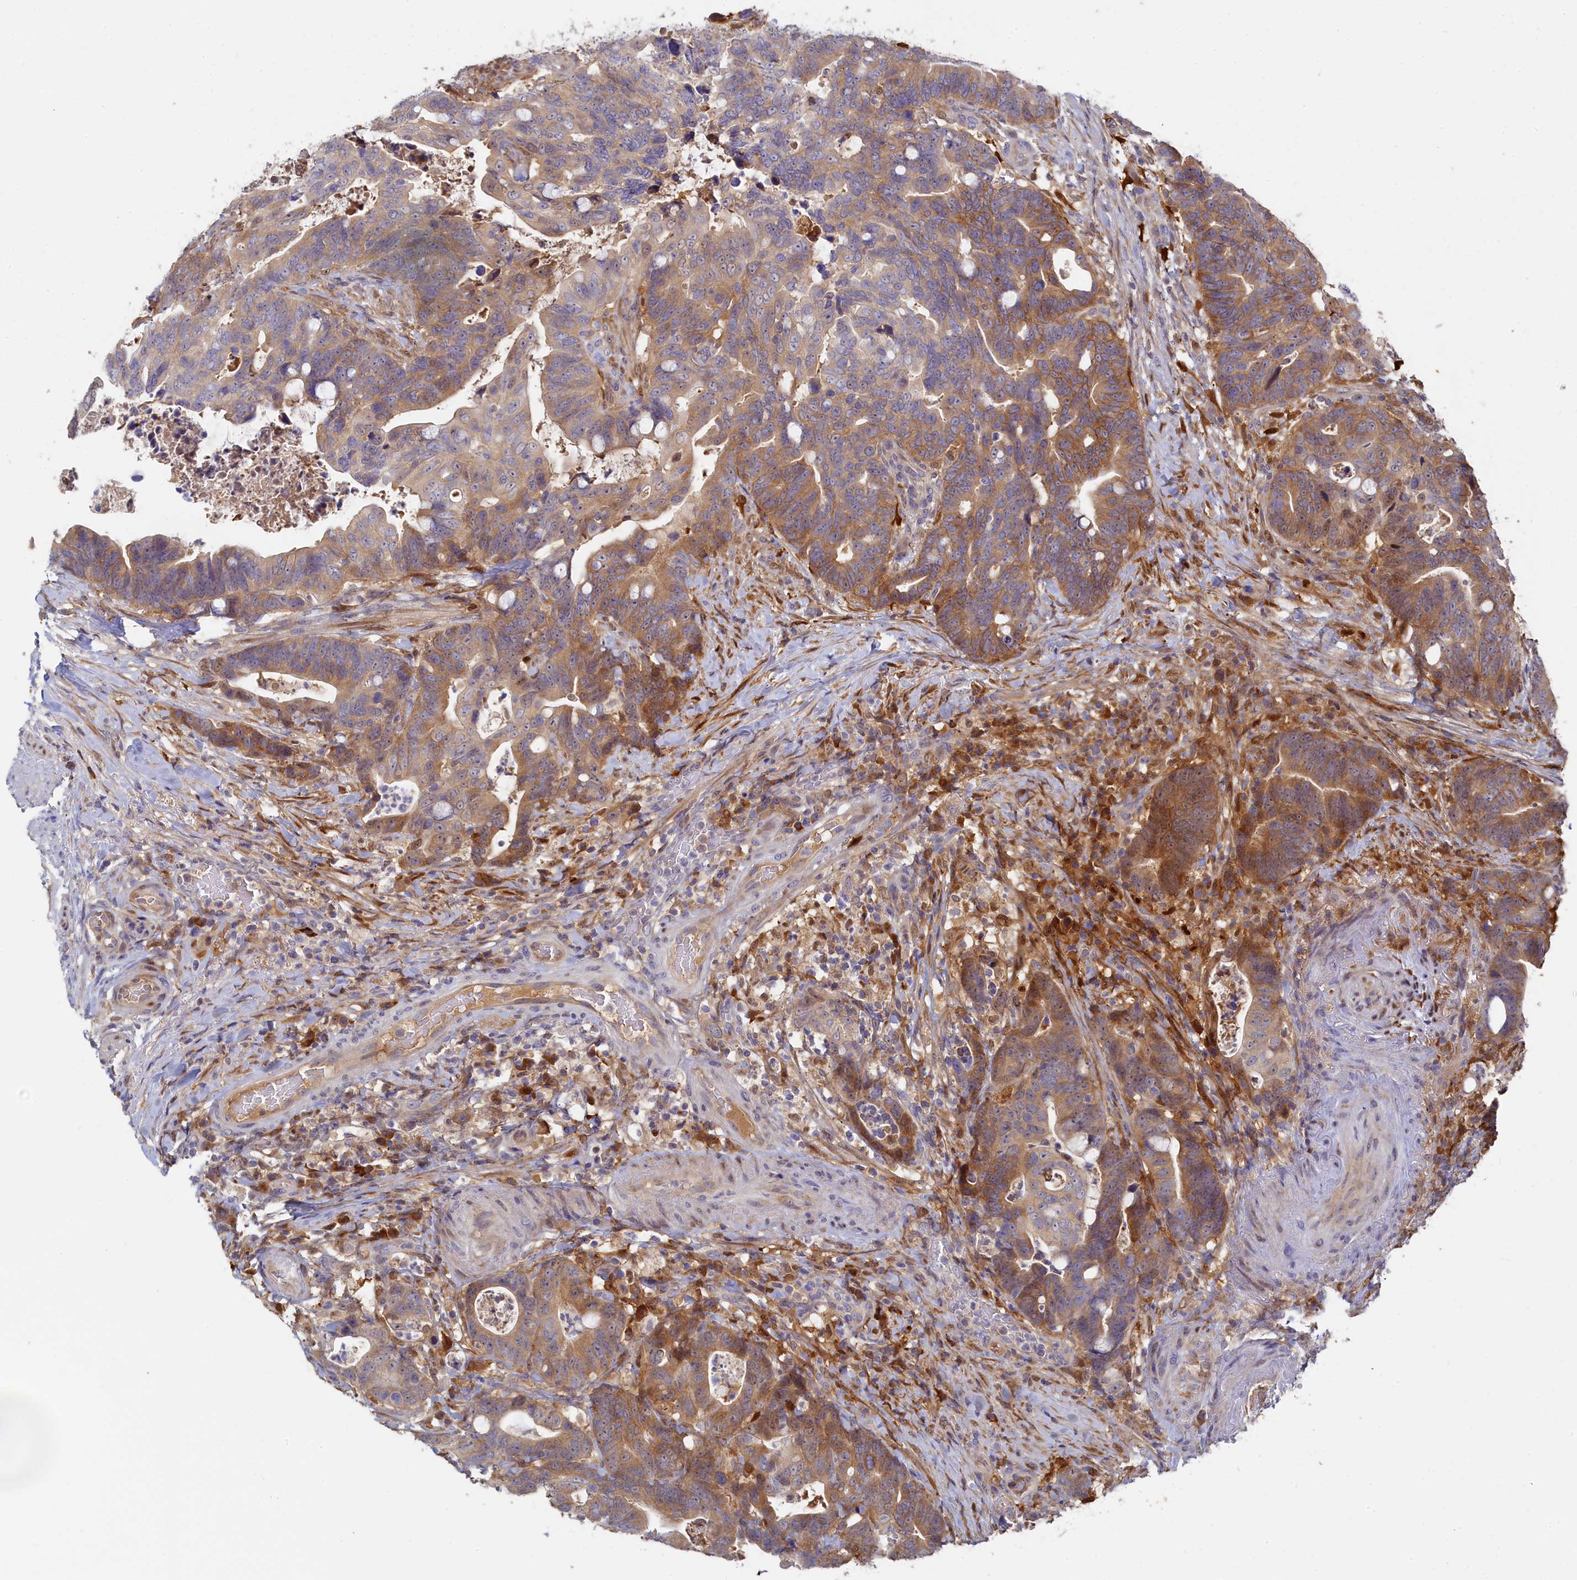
{"staining": {"intensity": "moderate", "quantity": ">75%", "location": "cytoplasmic/membranous"}, "tissue": "colorectal cancer", "cell_type": "Tumor cells", "image_type": "cancer", "snomed": [{"axis": "morphology", "description": "Adenocarcinoma, NOS"}, {"axis": "topography", "description": "Colon"}], "caption": "Colorectal adenocarcinoma stained with immunohistochemistry reveals moderate cytoplasmic/membranous positivity in approximately >75% of tumor cells.", "gene": "SPATA5L1", "patient": {"sex": "female", "age": 82}}